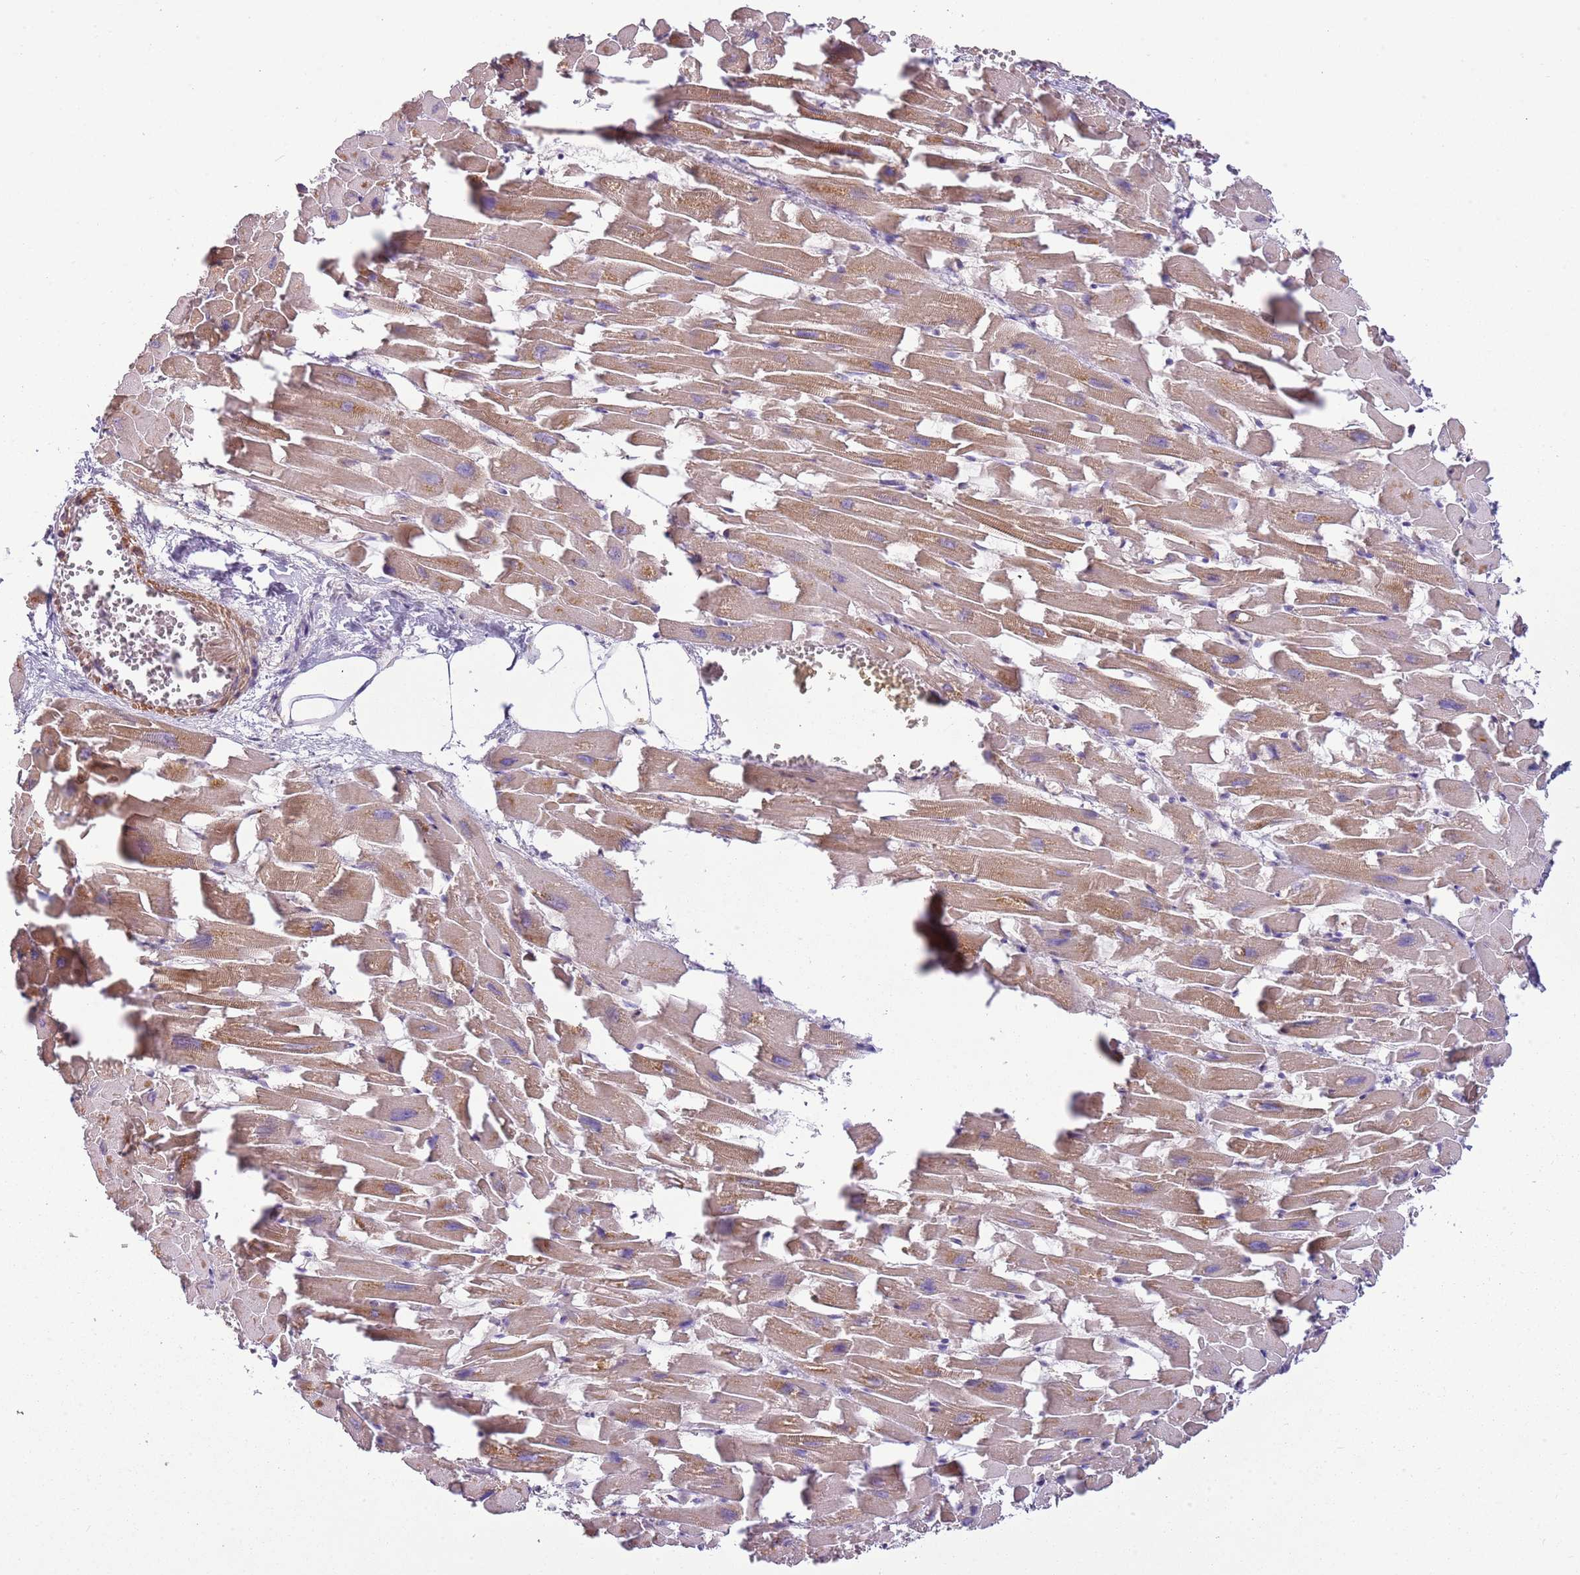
{"staining": {"intensity": "moderate", "quantity": "25%-75%", "location": "cytoplasmic/membranous"}, "tissue": "heart muscle", "cell_type": "Cardiomyocytes", "image_type": "normal", "snomed": [{"axis": "morphology", "description": "Normal tissue, NOS"}, {"axis": "topography", "description": "Heart"}], "caption": "A histopathology image of heart muscle stained for a protein exhibits moderate cytoplasmic/membranous brown staining in cardiomyocytes. Immunohistochemistry stains the protein in brown and the nuclei are stained blue.", "gene": "DTD2", "patient": {"sex": "female", "age": 64}}